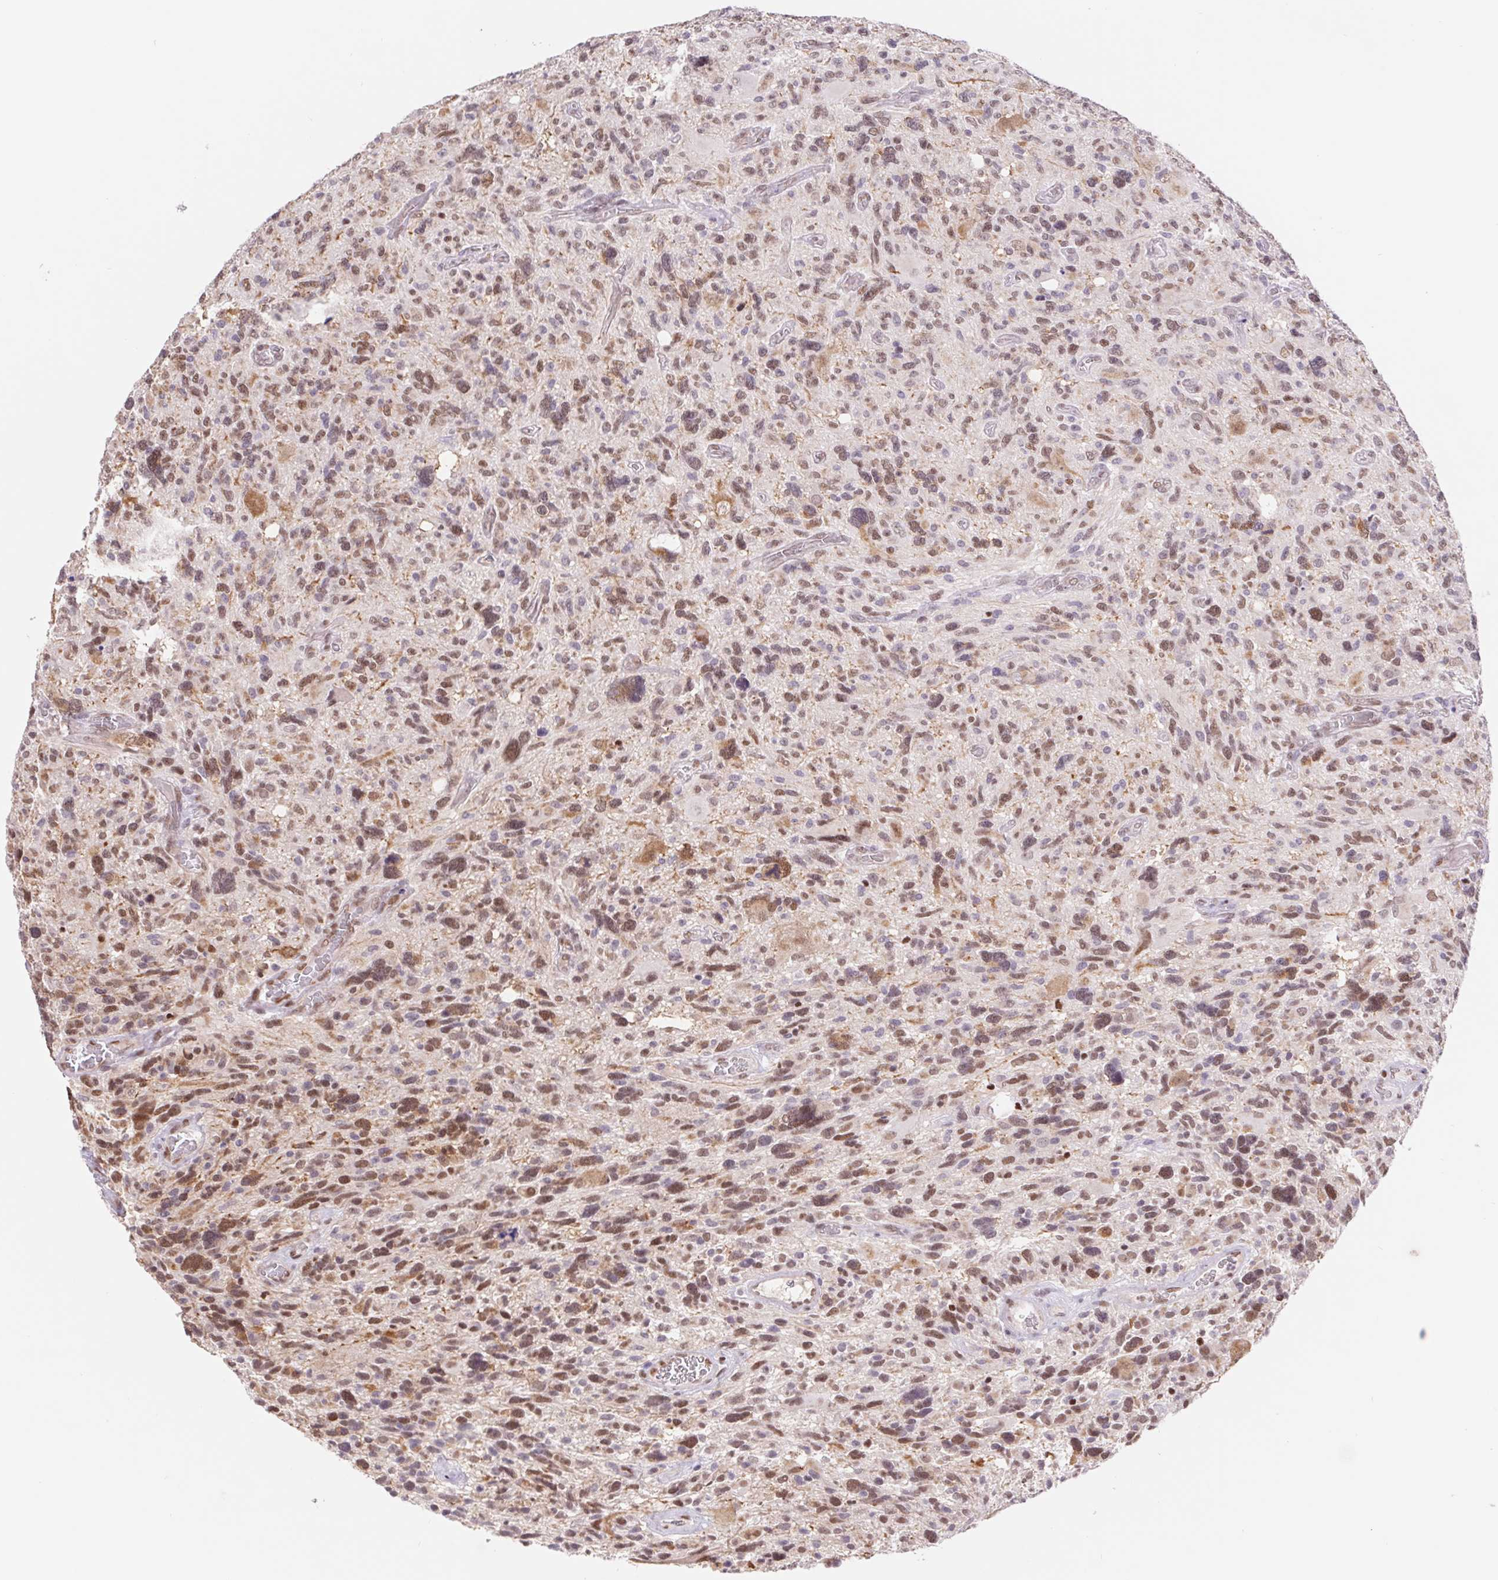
{"staining": {"intensity": "moderate", "quantity": ">75%", "location": "nuclear"}, "tissue": "glioma", "cell_type": "Tumor cells", "image_type": "cancer", "snomed": [{"axis": "morphology", "description": "Glioma, malignant, High grade"}, {"axis": "topography", "description": "Brain"}], "caption": "Immunohistochemistry (IHC) (DAB (3,3'-diaminobenzidine)) staining of human glioma exhibits moderate nuclear protein staining in about >75% of tumor cells.", "gene": "TRERF1", "patient": {"sex": "male", "age": 49}}